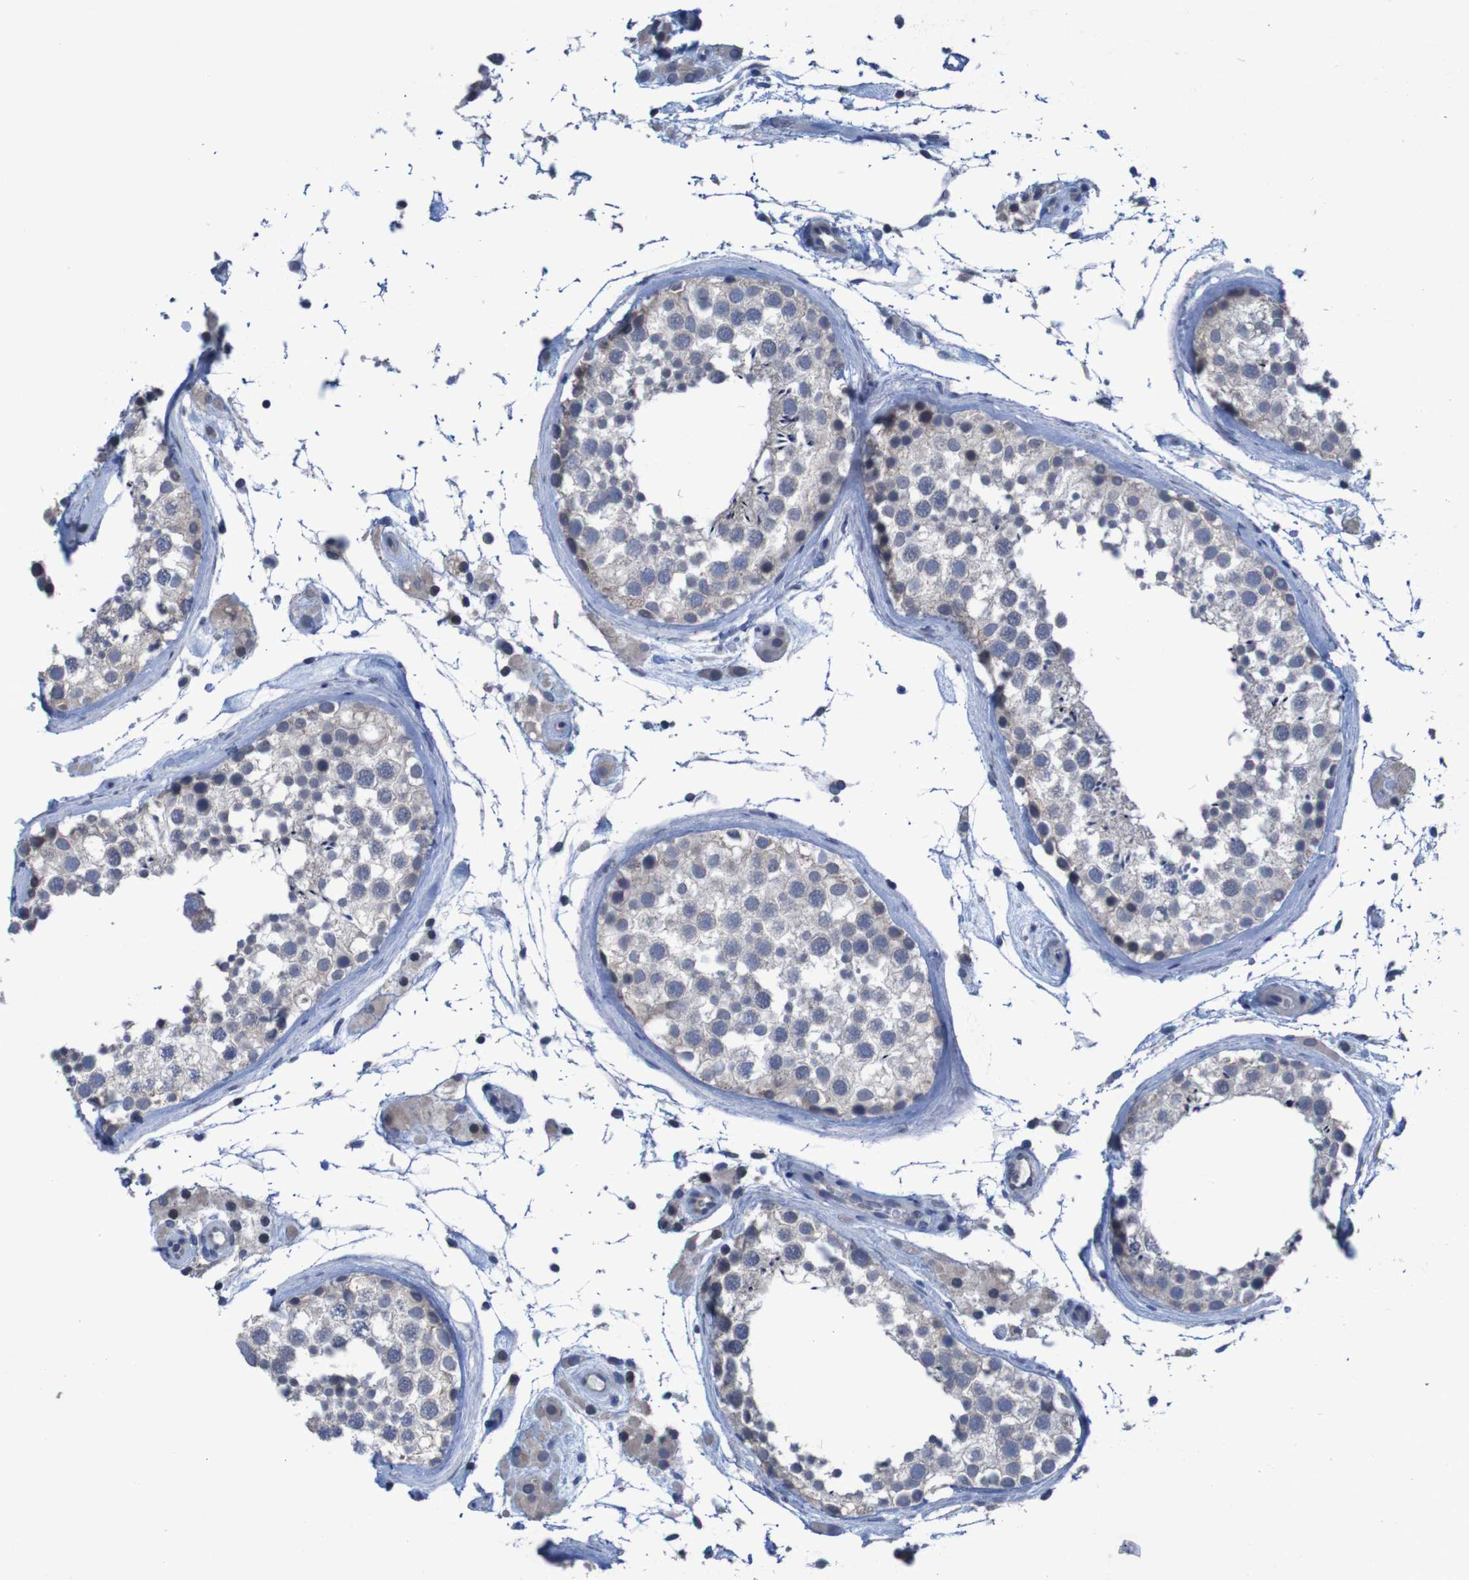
{"staining": {"intensity": "weak", "quantity": "<25%", "location": "cytoplasmic/membranous"}, "tissue": "testis", "cell_type": "Cells in seminiferous ducts", "image_type": "normal", "snomed": [{"axis": "morphology", "description": "Normal tissue, NOS"}, {"axis": "topography", "description": "Testis"}], "caption": "The immunohistochemistry (IHC) photomicrograph has no significant positivity in cells in seminiferous ducts of testis.", "gene": "CLDN18", "patient": {"sex": "male", "age": 46}}